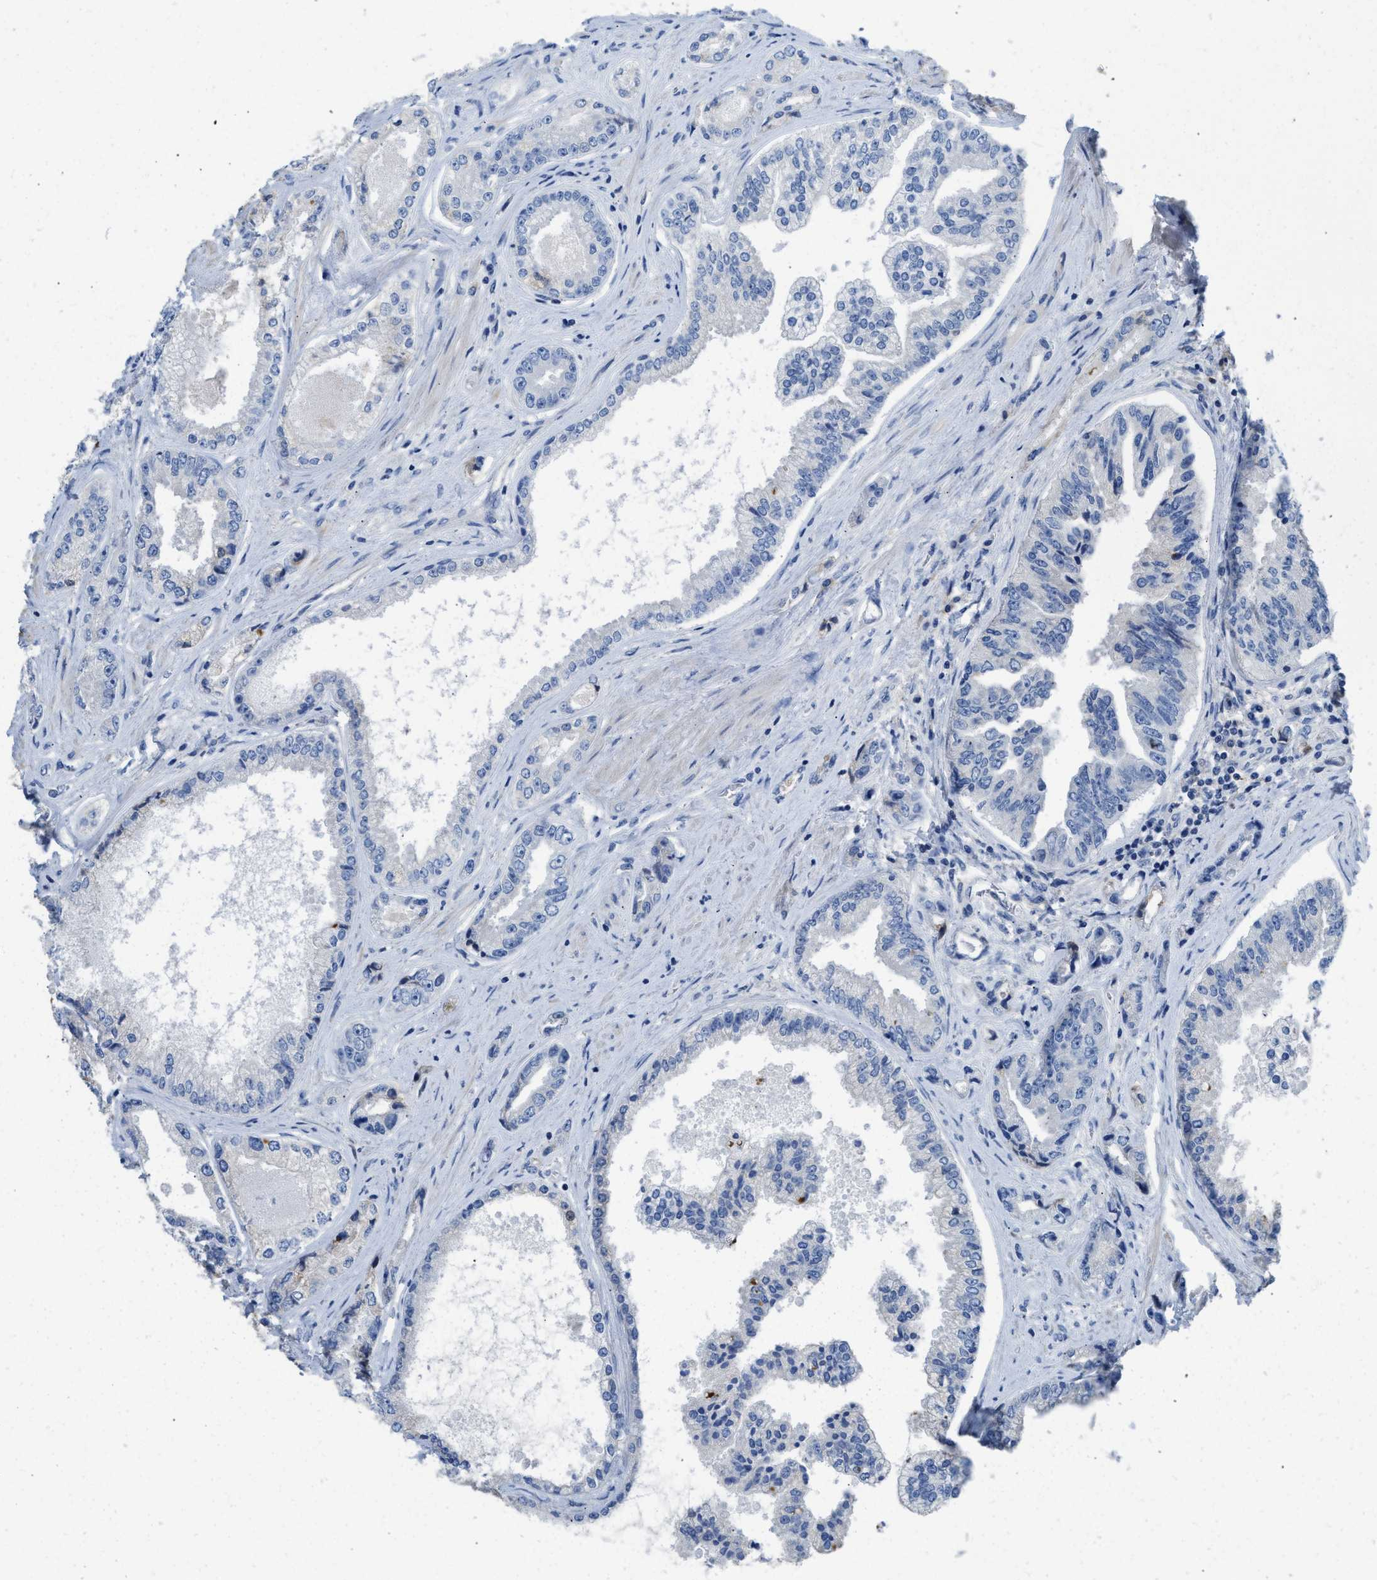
{"staining": {"intensity": "negative", "quantity": "none", "location": "none"}, "tissue": "prostate cancer", "cell_type": "Tumor cells", "image_type": "cancer", "snomed": [{"axis": "morphology", "description": "Adenocarcinoma, High grade"}, {"axis": "topography", "description": "Prostate"}], "caption": "The IHC image has no significant expression in tumor cells of prostate cancer (high-grade adenocarcinoma) tissue.", "gene": "C1S", "patient": {"sex": "male", "age": 61}}